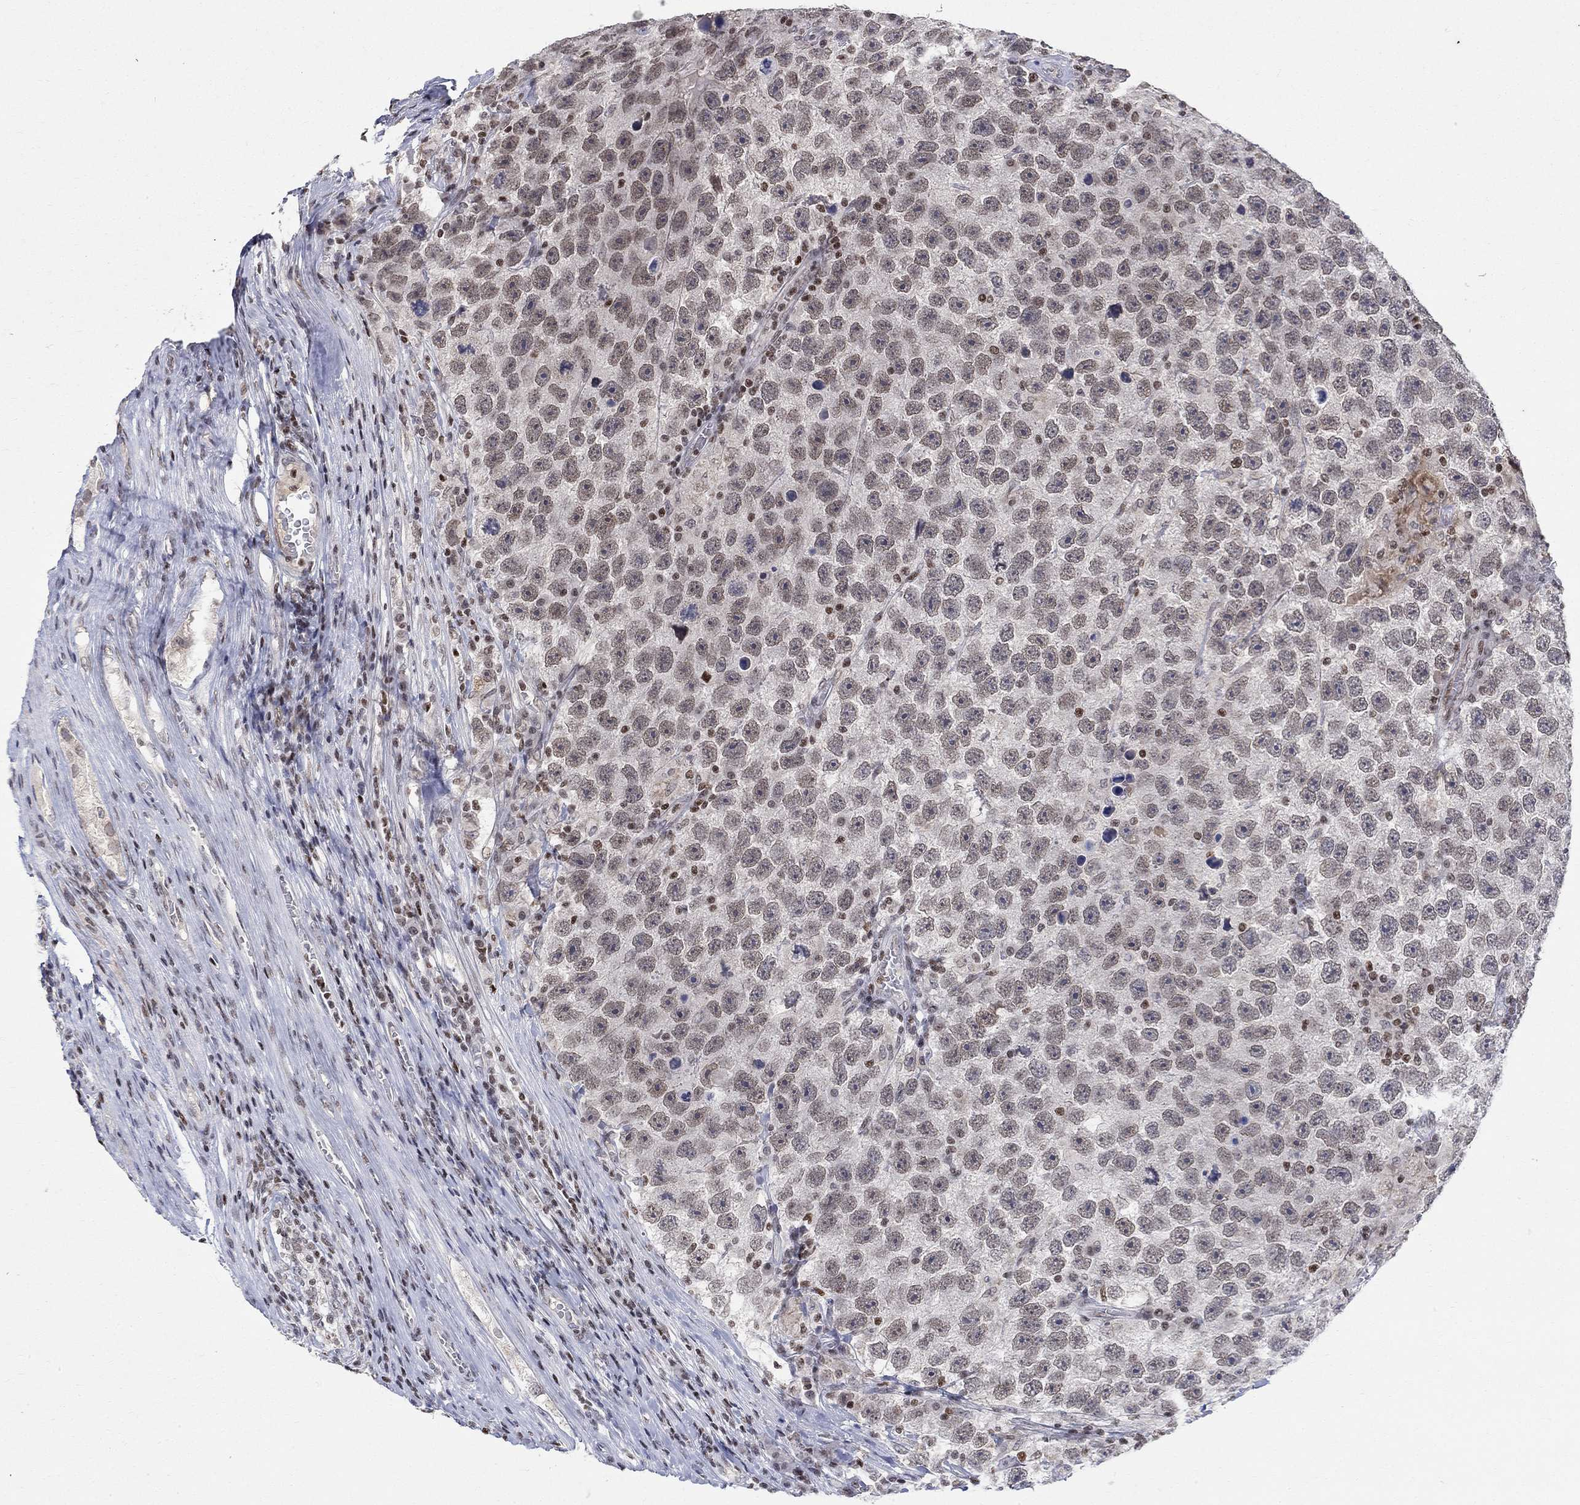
{"staining": {"intensity": "negative", "quantity": "none", "location": "none"}, "tissue": "testis cancer", "cell_type": "Tumor cells", "image_type": "cancer", "snomed": [{"axis": "morphology", "description": "Seminoma, NOS"}, {"axis": "topography", "description": "Testis"}], "caption": "Testis seminoma stained for a protein using immunohistochemistry reveals no positivity tumor cells.", "gene": "KLF12", "patient": {"sex": "male", "age": 26}}